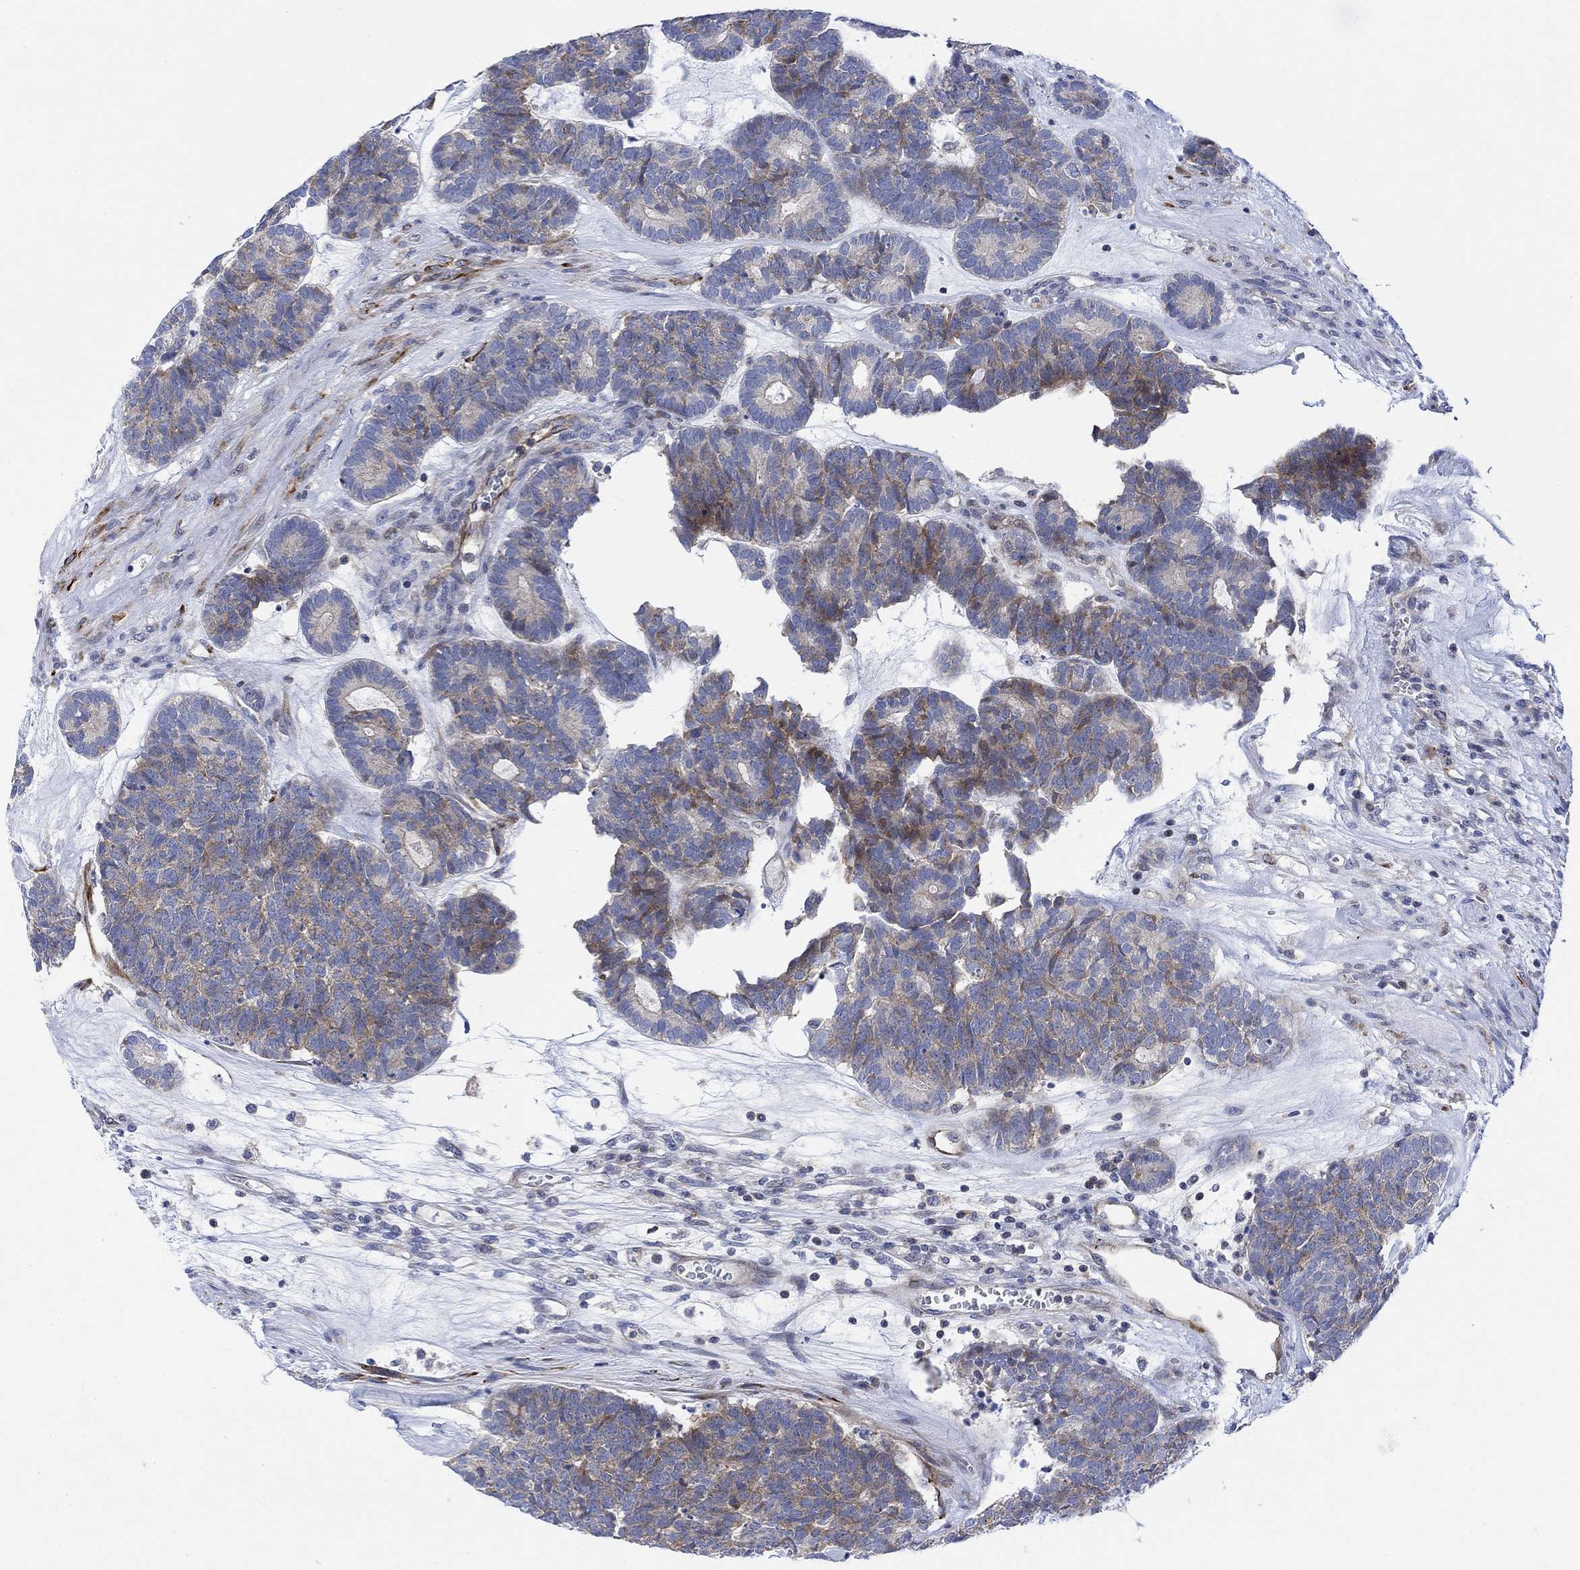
{"staining": {"intensity": "strong", "quantity": "25%-75%", "location": "cytoplasmic/membranous"}, "tissue": "head and neck cancer", "cell_type": "Tumor cells", "image_type": "cancer", "snomed": [{"axis": "morphology", "description": "Adenocarcinoma, NOS"}, {"axis": "topography", "description": "Head-Neck"}], "caption": "Head and neck adenocarcinoma stained with DAB IHC shows high levels of strong cytoplasmic/membranous expression in approximately 25%-75% of tumor cells. (DAB IHC, brown staining for protein, blue staining for nuclei).", "gene": "ARSK", "patient": {"sex": "female", "age": 81}}